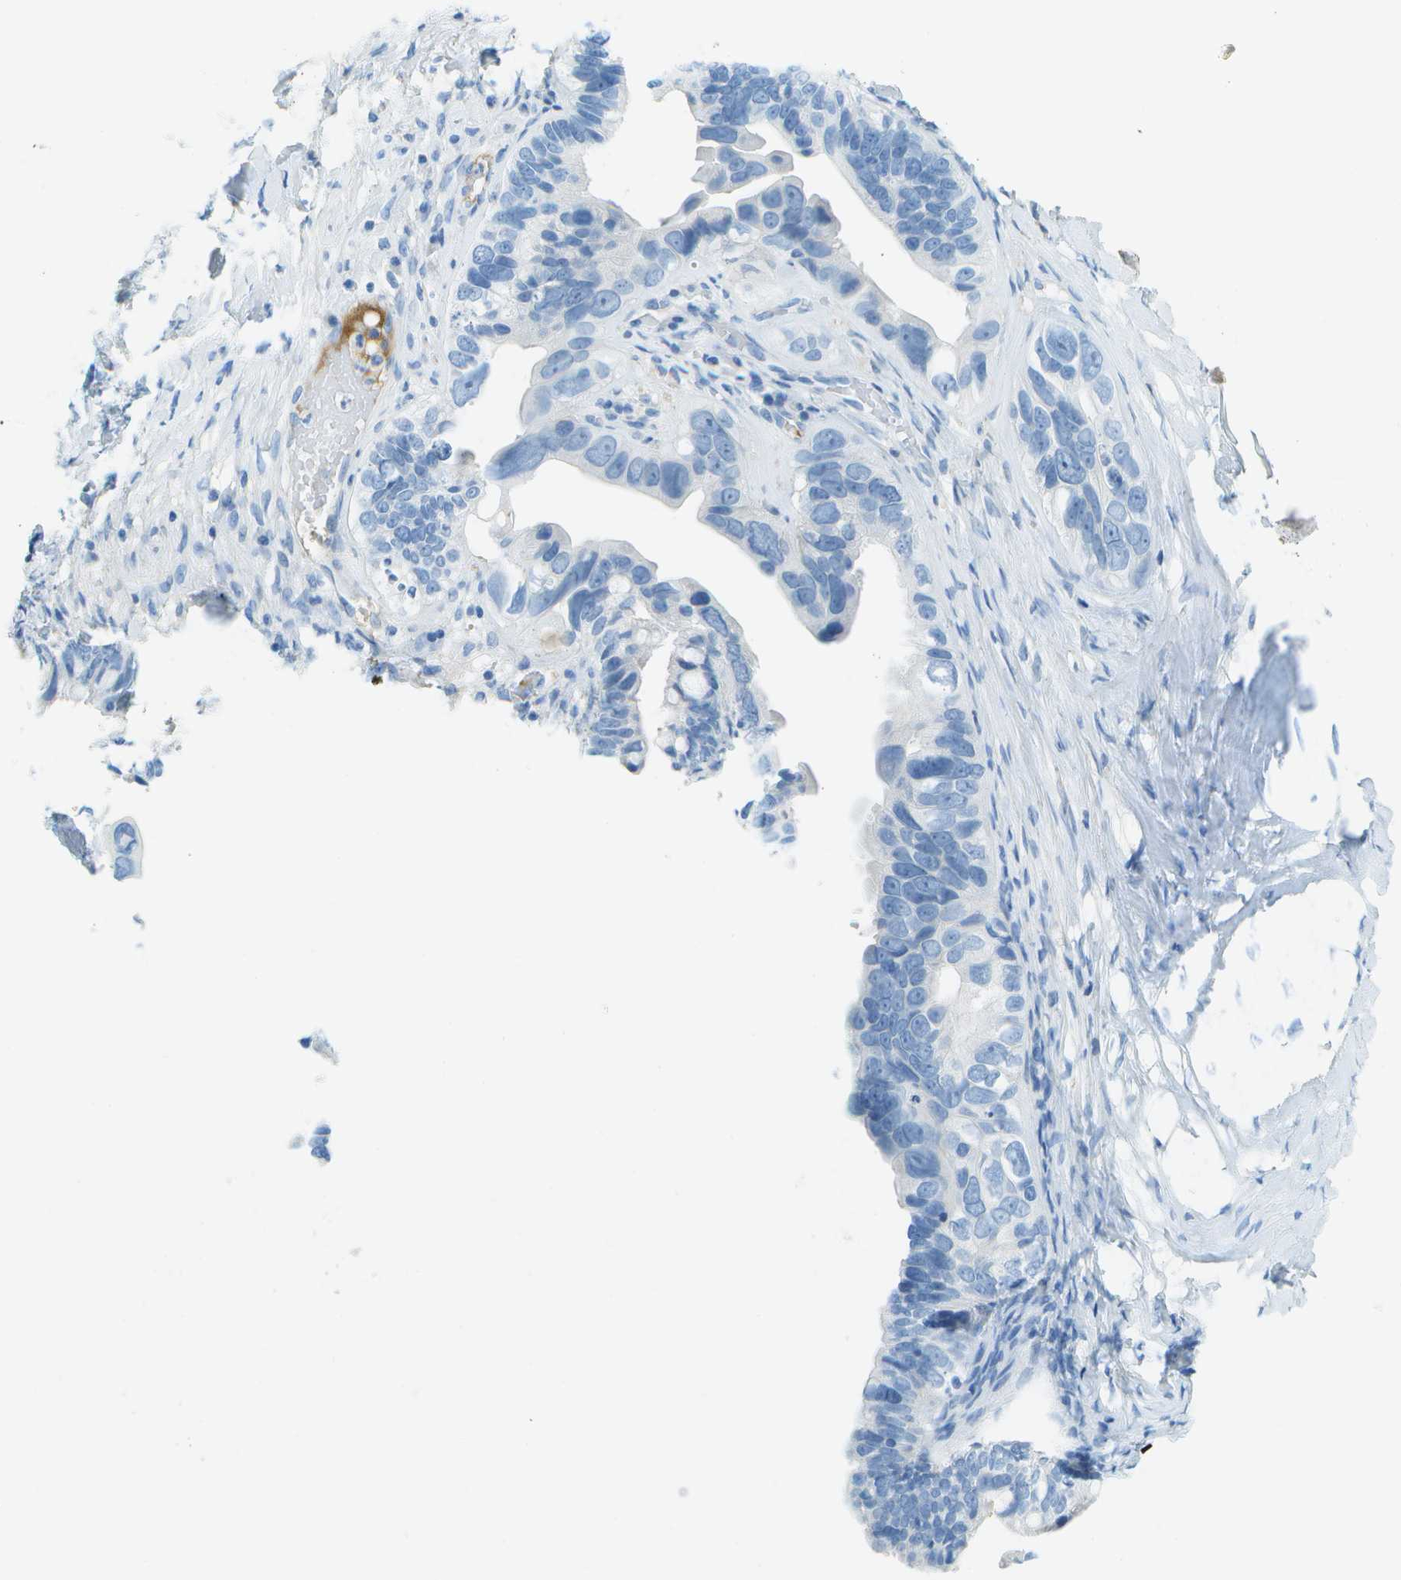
{"staining": {"intensity": "negative", "quantity": "none", "location": "none"}, "tissue": "ovarian cancer", "cell_type": "Tumor cells", "image_type": "cancer", "snomed": [{"axis": "morphology", "description": "Cystadenocarcinoma, serous, NOS"}, {"axis": "topography", "description": "Ovary"}], "caption": "Immunohistochemistry (IHC) photomicrograph of human ovarian cancer (serous cystadenocarcinoma) stained for a protein (brown), which shows no positivity in tumor cells. The staining is performed using DAB brown chromogen with nuclei counter-stained in using hematoxylin.", "gene": "C1S", "patient": {"sex": "female", "age": 56}}